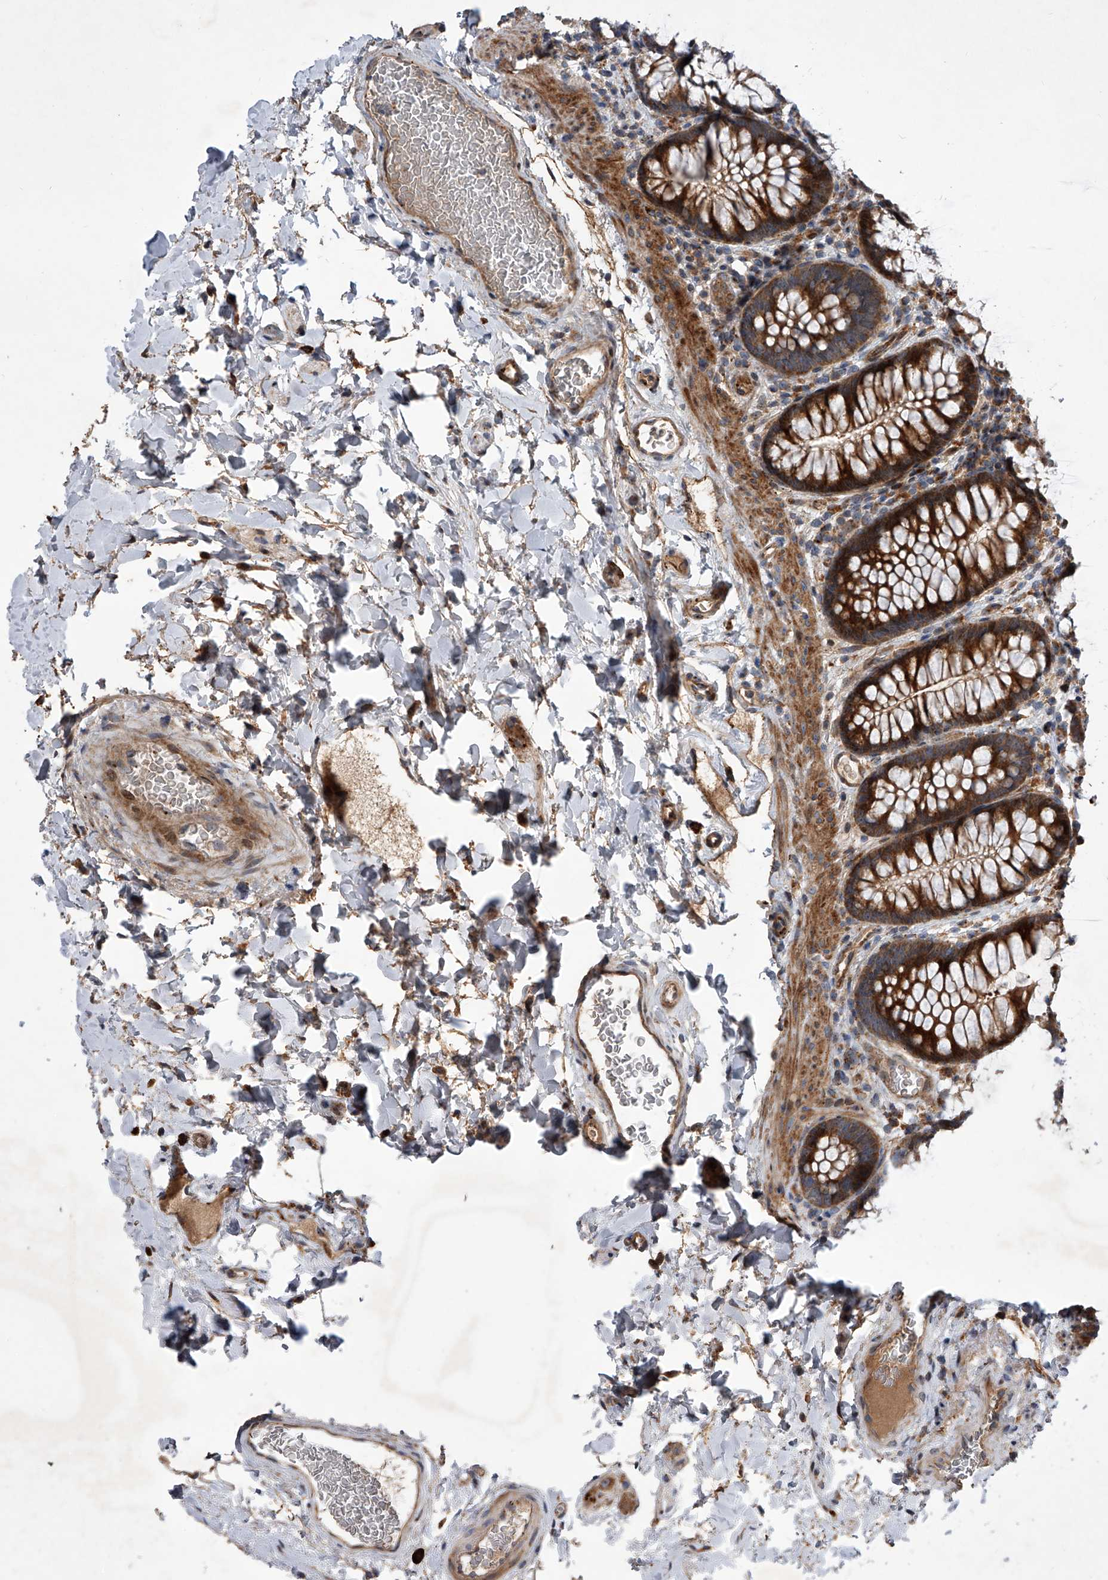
{"staining": {"intensity": "moderate", "quantity": ">75%", "location": "cytoplasmic/membranous"}, "tissue": "colon", "cell_type": "Endothelial cells", "image_type": "normal", "snomed": [{"axis": "morphology", "description": "Normal tissue, NOS"}, {"axis": "topography", "description": "Colon"}], "caption": "Colon stained with DAB IHC displays medium levels of moderate cytoplasmic/membranous expression in about >75% of endothelial cells.", "gene": "USP47", "patient": {"sex": "female", "age": 62}}